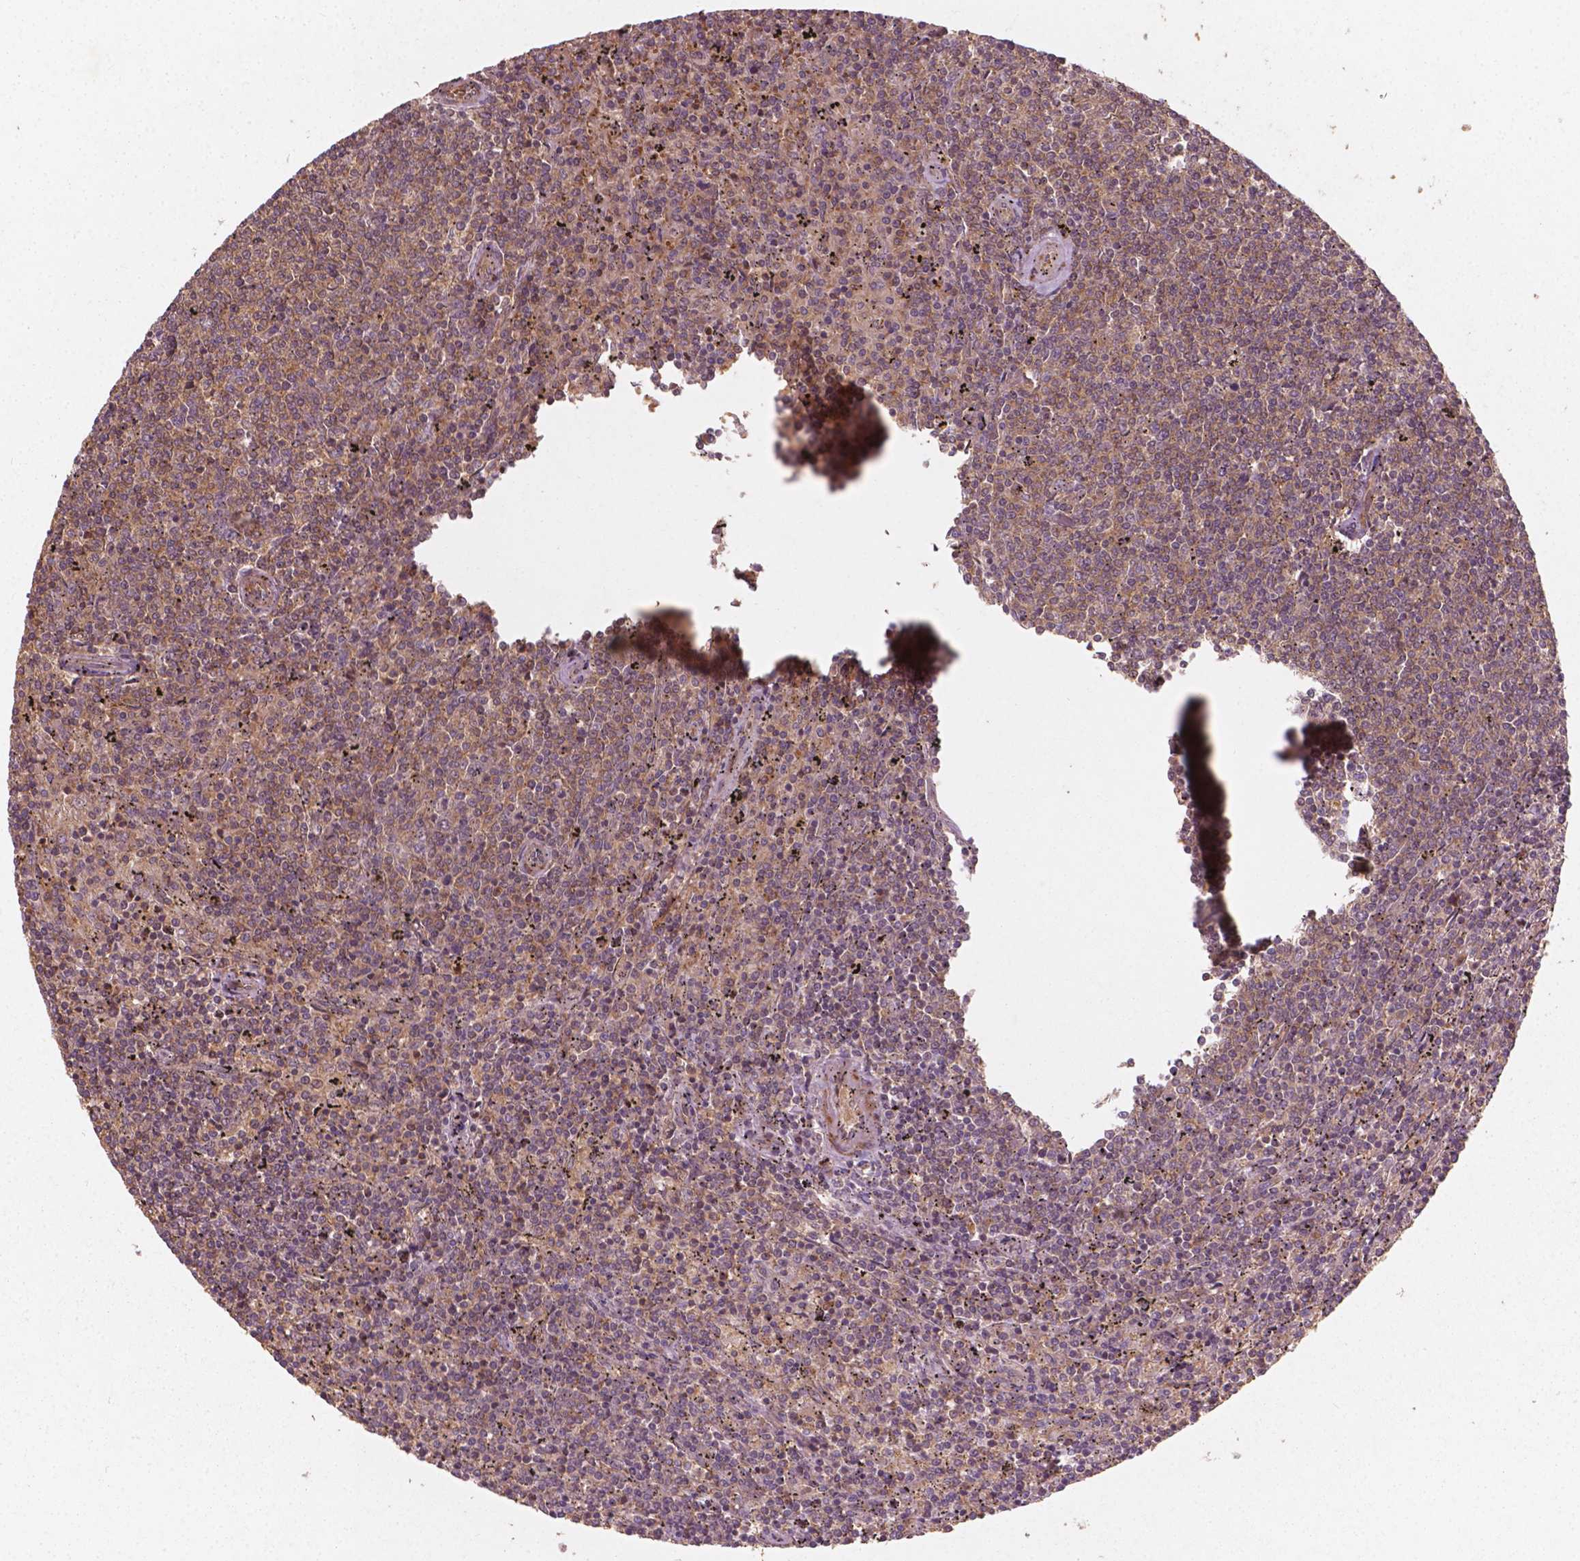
{"staining": {"intensity": "weak", "quantity": "25%-75%", "location": "cytoplasmic/membranous"}, "tissue": "lymphoma", "cell_type": "Tumor cells", "image_type": "cancer", "snomed": [{"axis": "morphology", "description": "Malignant lymphoma, non-Hodgkin's type, Low grade"}, {"axis": "topography", "description": "Spleen"}], "caption": "The immunohistochemical stain labels weak cytoplasmic/membranous expression in tumor cells of low-grade malignant lymphoma, non-Hodgkin's type tissue.", "gene": "CYFIP2", "patient": {"sex": "female", "age": 50}}